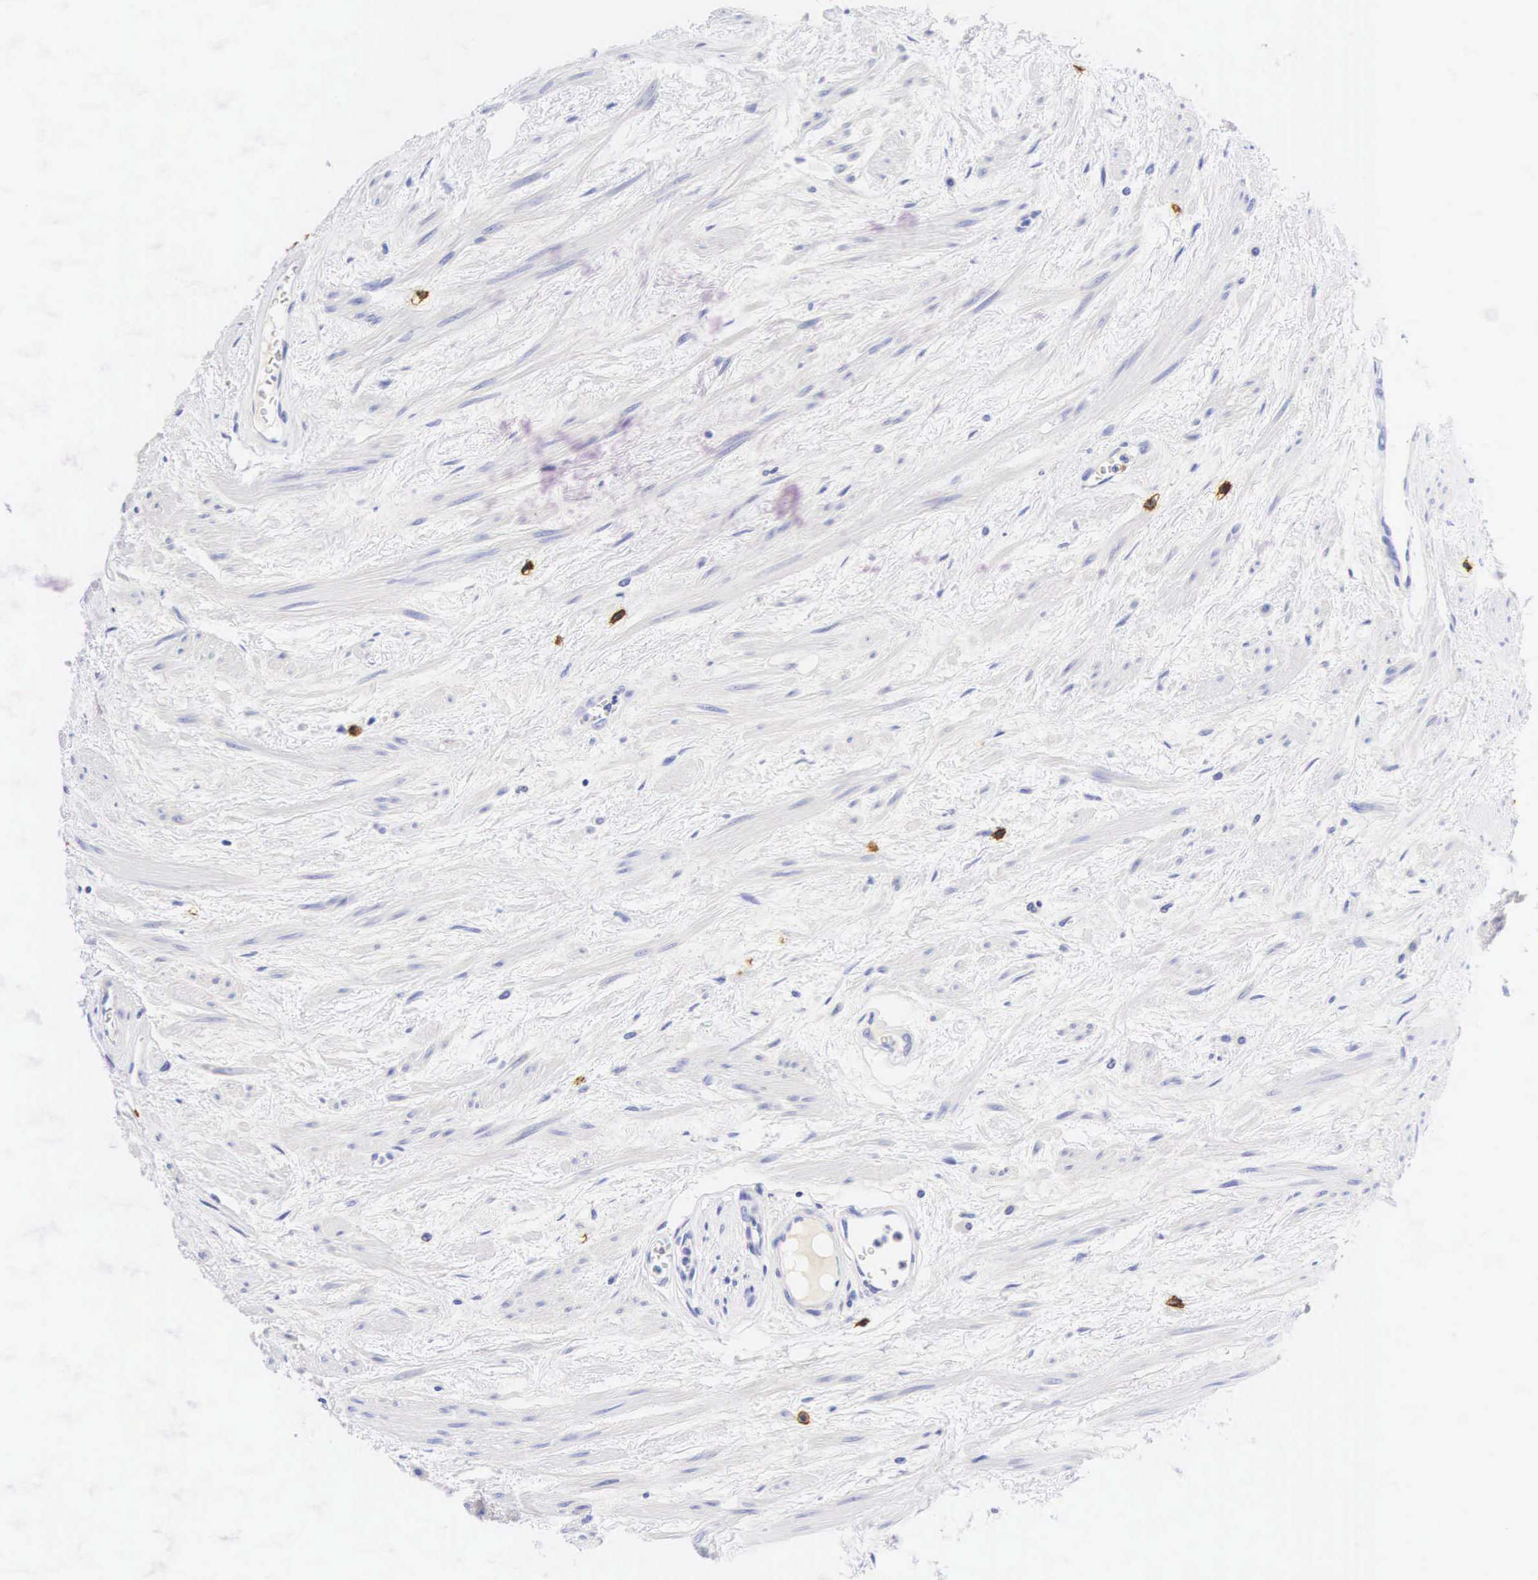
{"staining": {"intensity": "negative", "quantity": "none", "location": "none"}, "tissue": "prostate cancer", "cell_type": "Tumor cells", "image_type": "cancer", "snomed": [{"axis": "morphology", "description": "Adenocarcinoma, High grade"}, {"axis": "topography", "description": "Prostate"}], "caption": "Prostate adenocarcinoma (high-grade) was stained to show a protein in brown. There is no significant positivity in tumor cells. The staining is performed using DAB (3,3'-diaminobenzidine) brown chromogen with nuclei counter-stained in using hematoxylin.", "gene": "CD8A", "patient": {"sex": "male", "age": 56}}